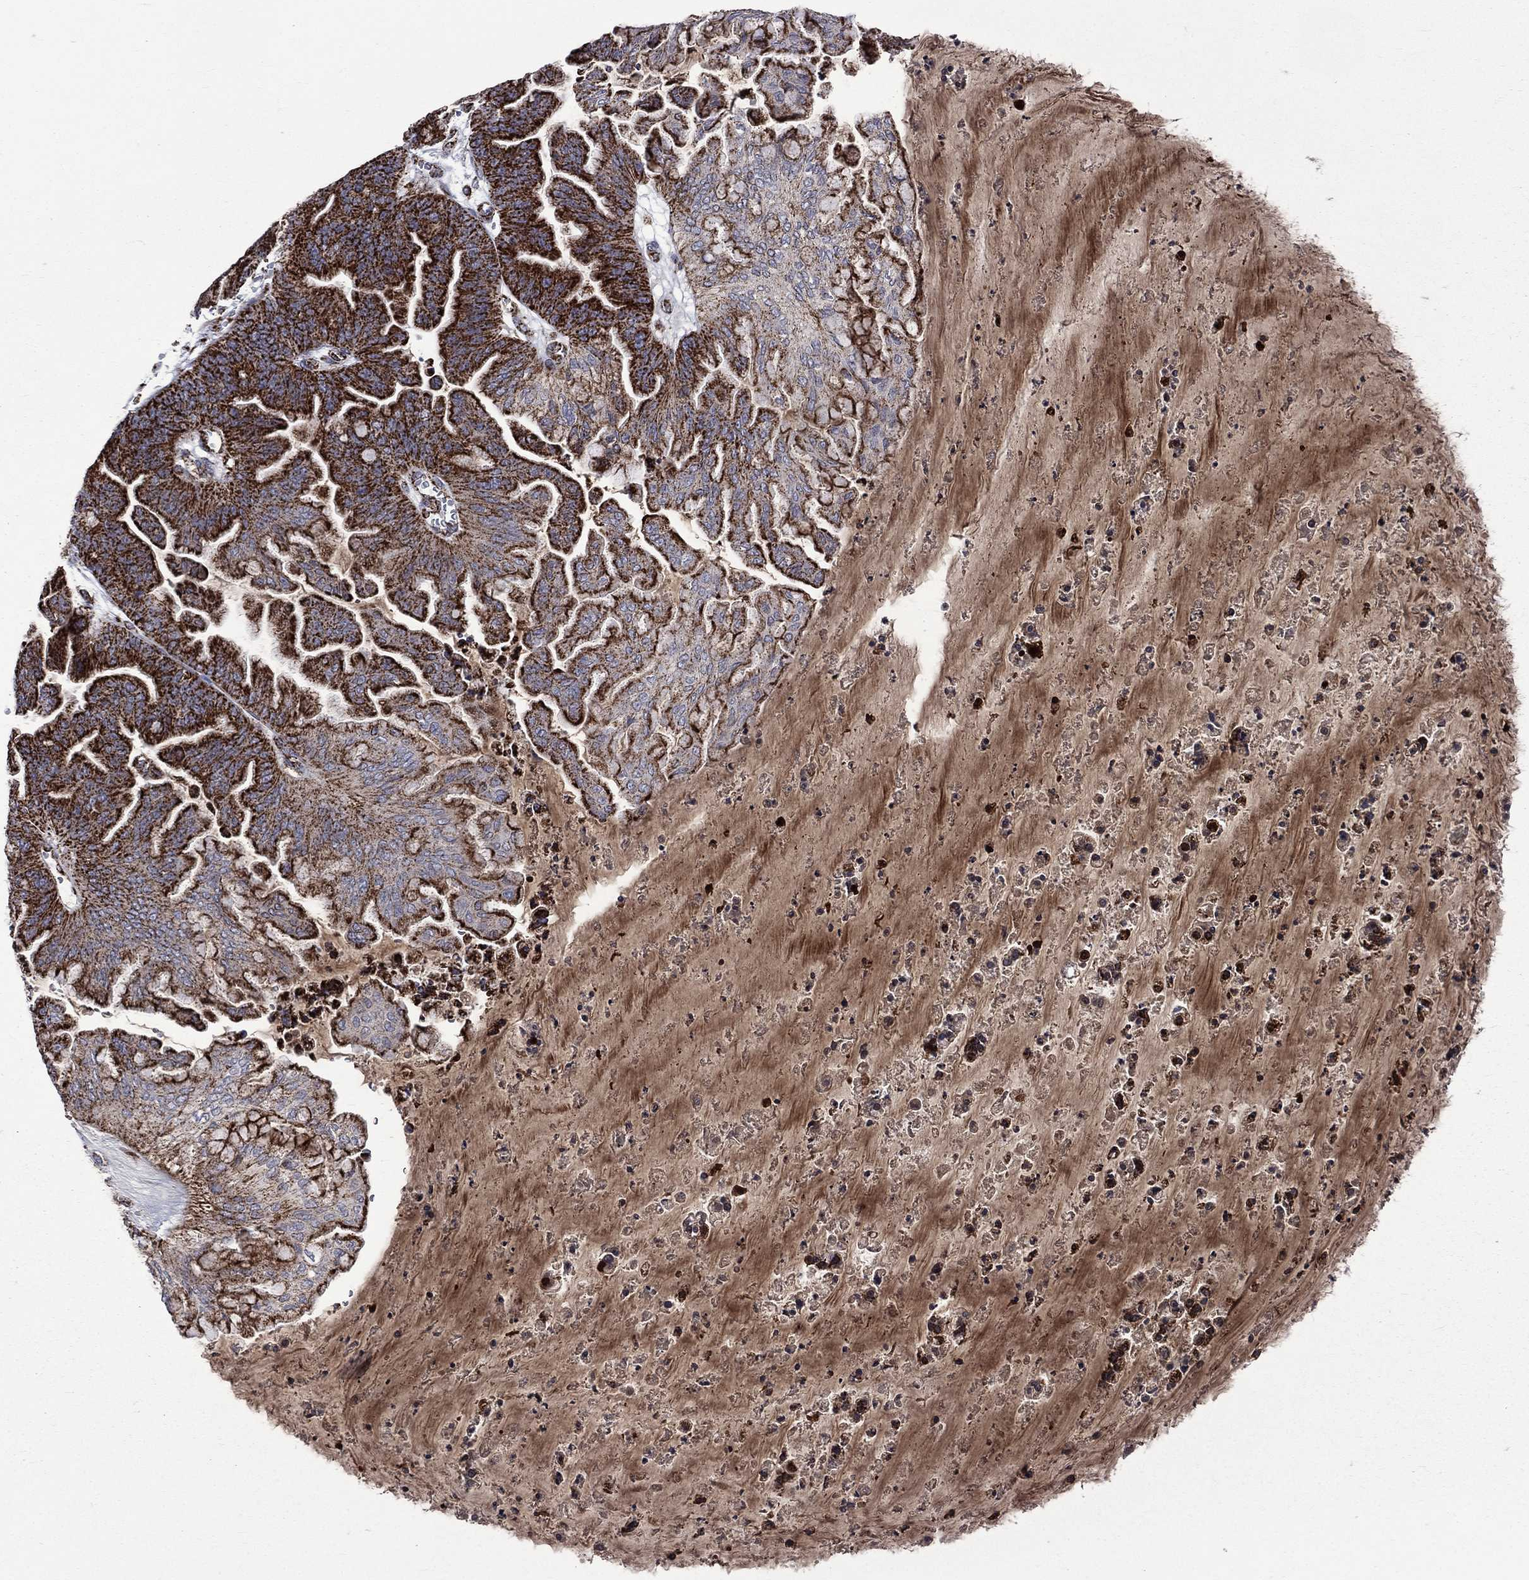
{"staining": {"intensity": "strong", "quantity": ">75%", "location": "cytoplasmic/membranous"}, "tissue": "ovarian cancer", "cell_type": "Tumor cells", "image_type": "cancer", "snomed": [{"axis": "morphology", "description": "Cystadenocarcinoma, mucinous, NOS"}, {"axis": "topography", "description": "Ovary"}], "caption": "This is an image of immunohistochemistry (IHC) staining of ovarian mucinous cystadenocarcinoma, which shows strong positivity in the cytoplasmic/membranous of tumor cells.", "gene": "GOT2", "patient": {"sex": "female", "age": 67}}